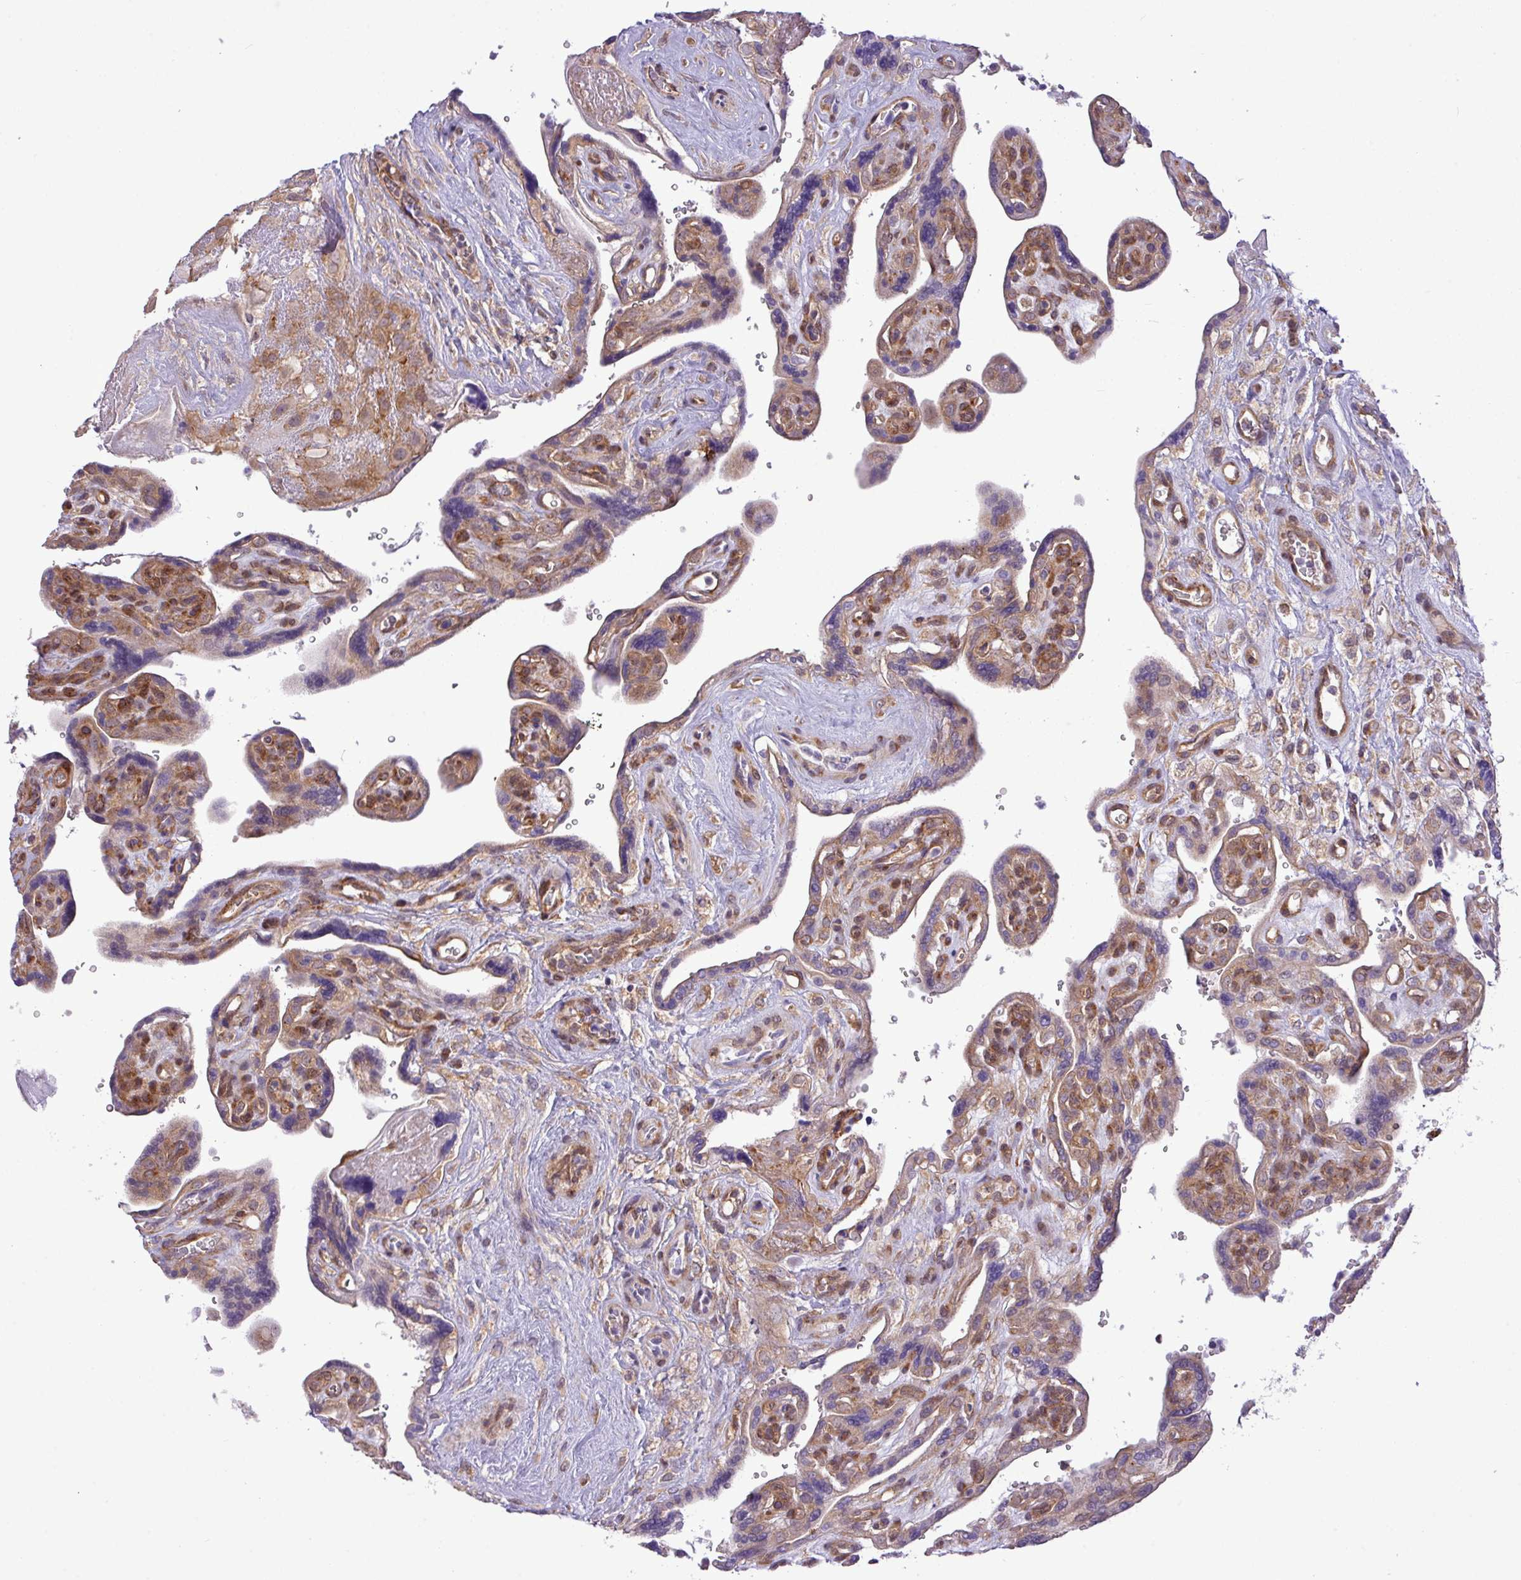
{"staining": {"intensity": "weak", "quantity": ">75%", "location": "cytoplasmic/membranous"}, "tissue": "placenta", "cell_type": "Decidual cells", "image_type": "normal", "snomed": [{"axis": "morphology", "description": "Normal tissue, NOS"}, {"axis": "topography", "description": "Placenta"}], "caption": "Decidual cells reveal low levels of weak cytoplasmic/membranous staining in approximately >75% of cells in benign placenta.", "gene": "FAM222B", "patient": {"sex": "female", "age": 39}}